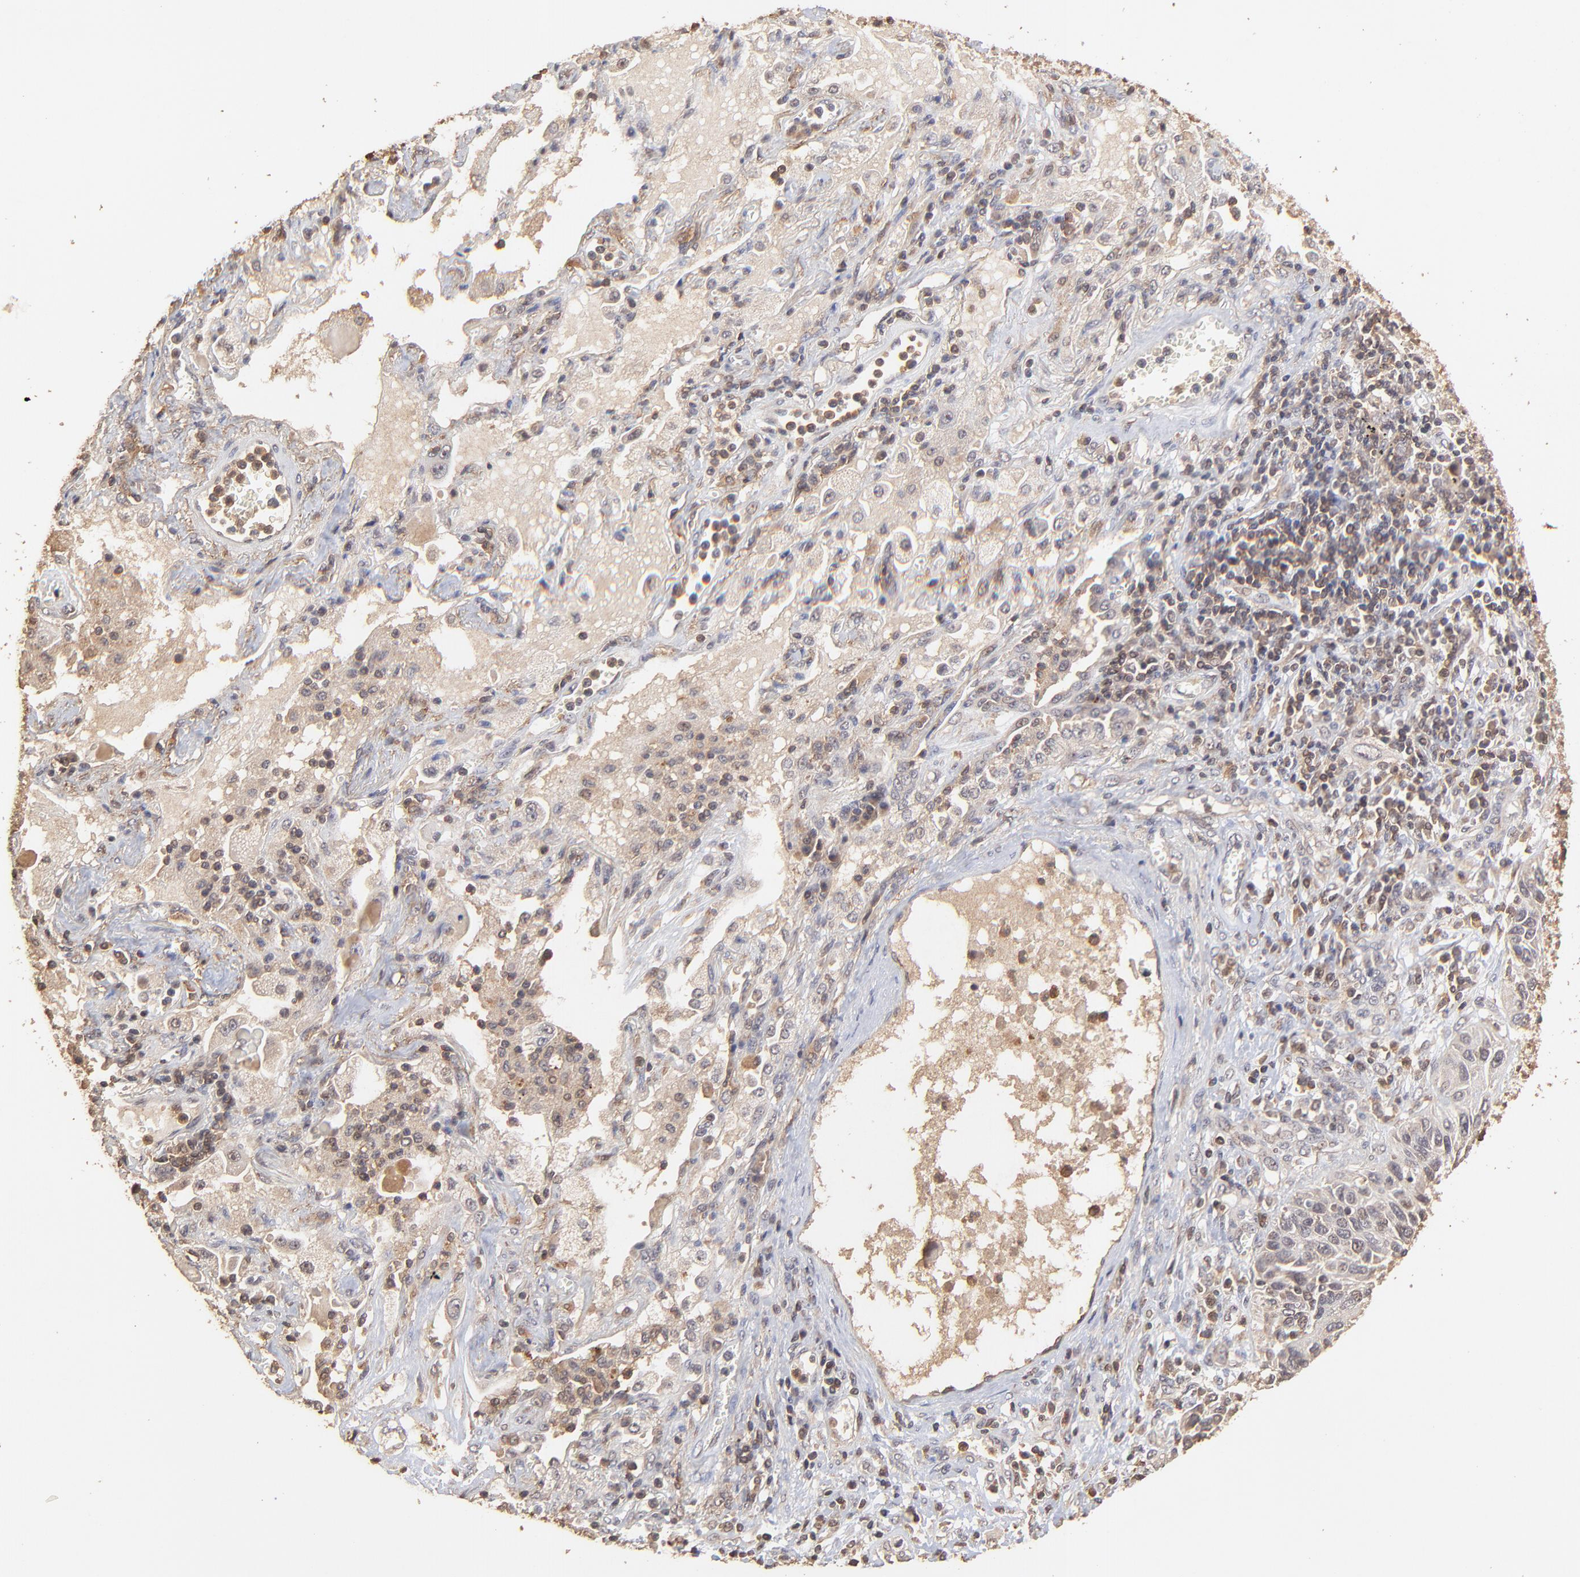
{"staining": {"intensity": "weak", "quantity": ">75%", "location": "cytoplasmic/membranous"}, "tissue": "lung cancer", "cell_type": "Tumor cells", "image_type": "cancer", "snomed": [{"axis": "morphology", "description": "Squamous cell carcinoma, NOS"}, {"axis": "topography", "description": "Lung"}], "caption": "Lung cancer stained with immunohistochemistry reveals weak cytoplasmic/membranous staining in approximately >75% of tumor cells.", "gene": "STON2", "patient": {"sex": "female", "age": 76}}